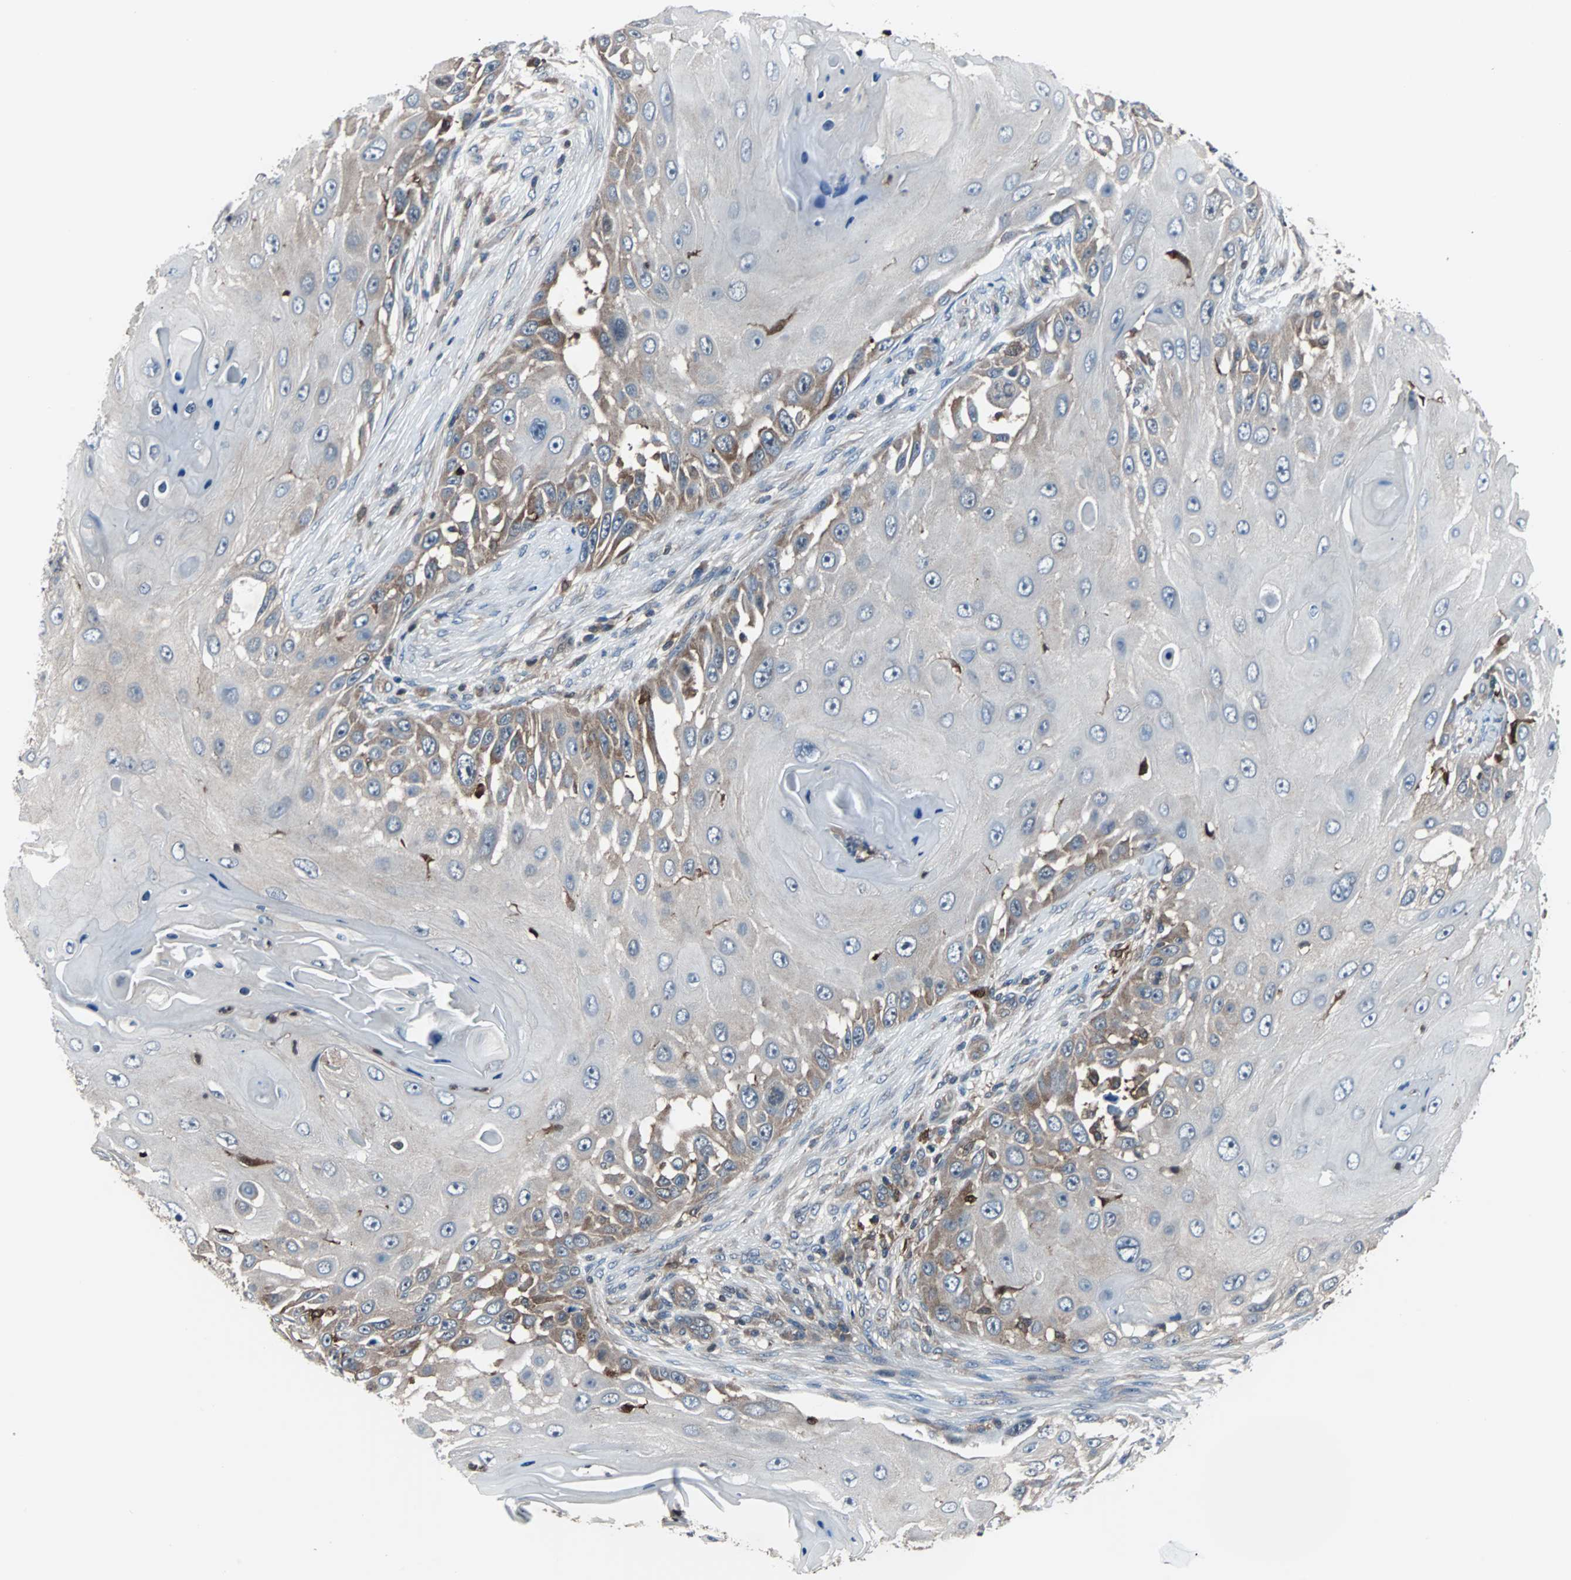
{"staining": {"intensity": "moderate", "quantity": "25%-75%", "location": "cytoplasmic/membranous"}, "tissue": "skin cancer", "cell_type": "Tumor cells", "image_type": "cancer", "snomed": [{"axis": "morphology", "description": "Squamous cell carcinoma, NOS"}, {"axis": "topography", "description": "Skin"}], "caption": "The photomicrograph displays immunohistochemical staining of skin squamous cell carcinoma. There is moderate cytoplasmic/membranous positivity is seen in approximately 25%-75% of tumor cells. (DAB (3,3'-diaminobenzidine) = brown stain, brightfield microscopy at high magnification).", "gene": "PAK1", "patient": {"sex": "female", "age": 44}}